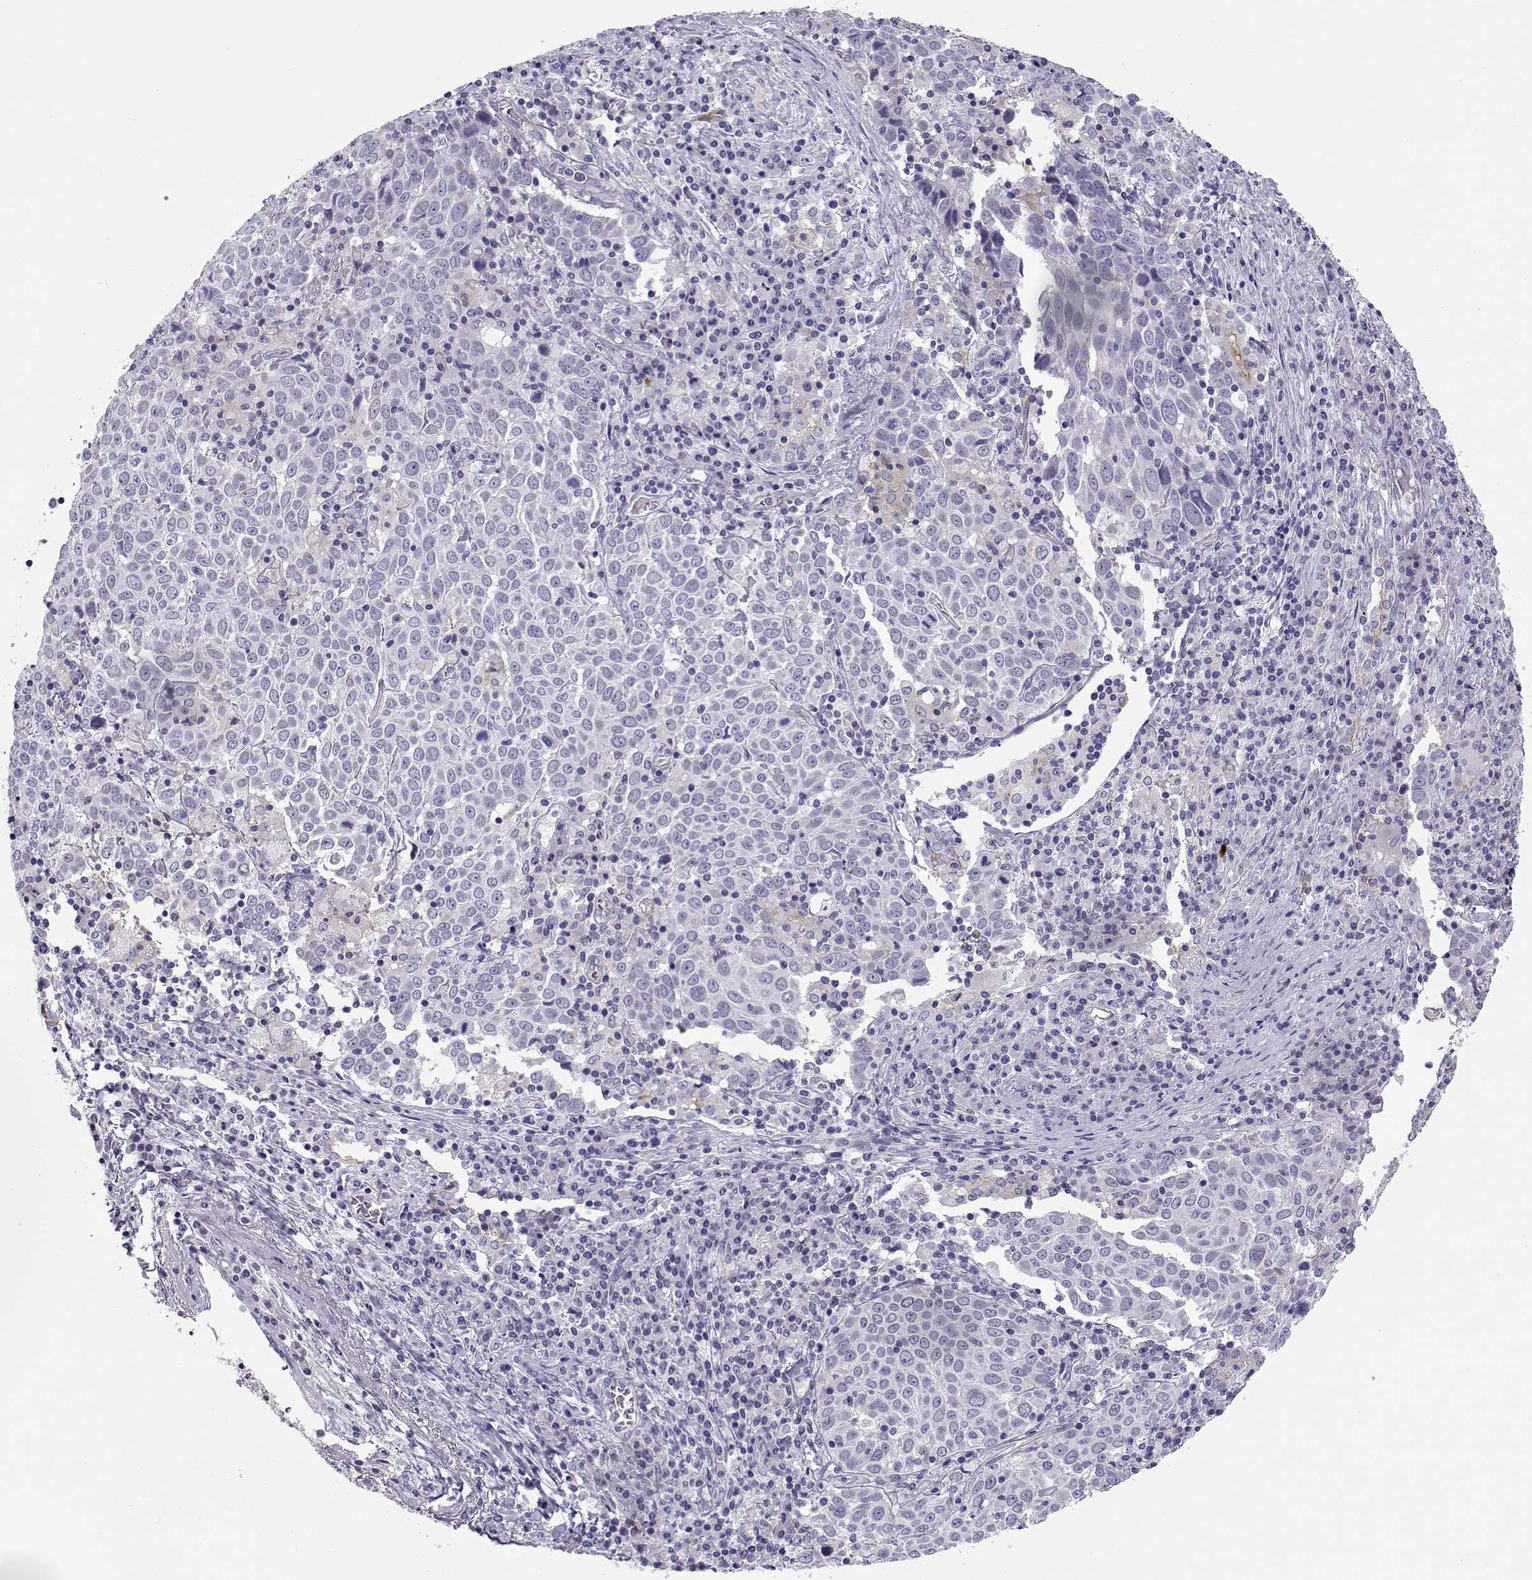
{"staining": {"intensity": "weak", "quantity": "<25%", "location": "cytoplasmic/membranous"}, "tissue": "lung cancer", "cell_type": "Tumor cells", "image_type": "cancer", "snomed": [{"axis": "morphology", "description": "Squamous cell carcinoma, NOS"}, {"axis": "topography", "description": "Lung"}], "caption": "Immunohistochemical staining of human squamous cell carcinoma (lung) exhibits no significant positivity in tumor cells. (DAB (3,3'-diaminobenzidine) IHC visualized using brightfield microscopy, high magnification).", "gene": "CREB3L3", "patient": {"sex": "male", "age": 57}}